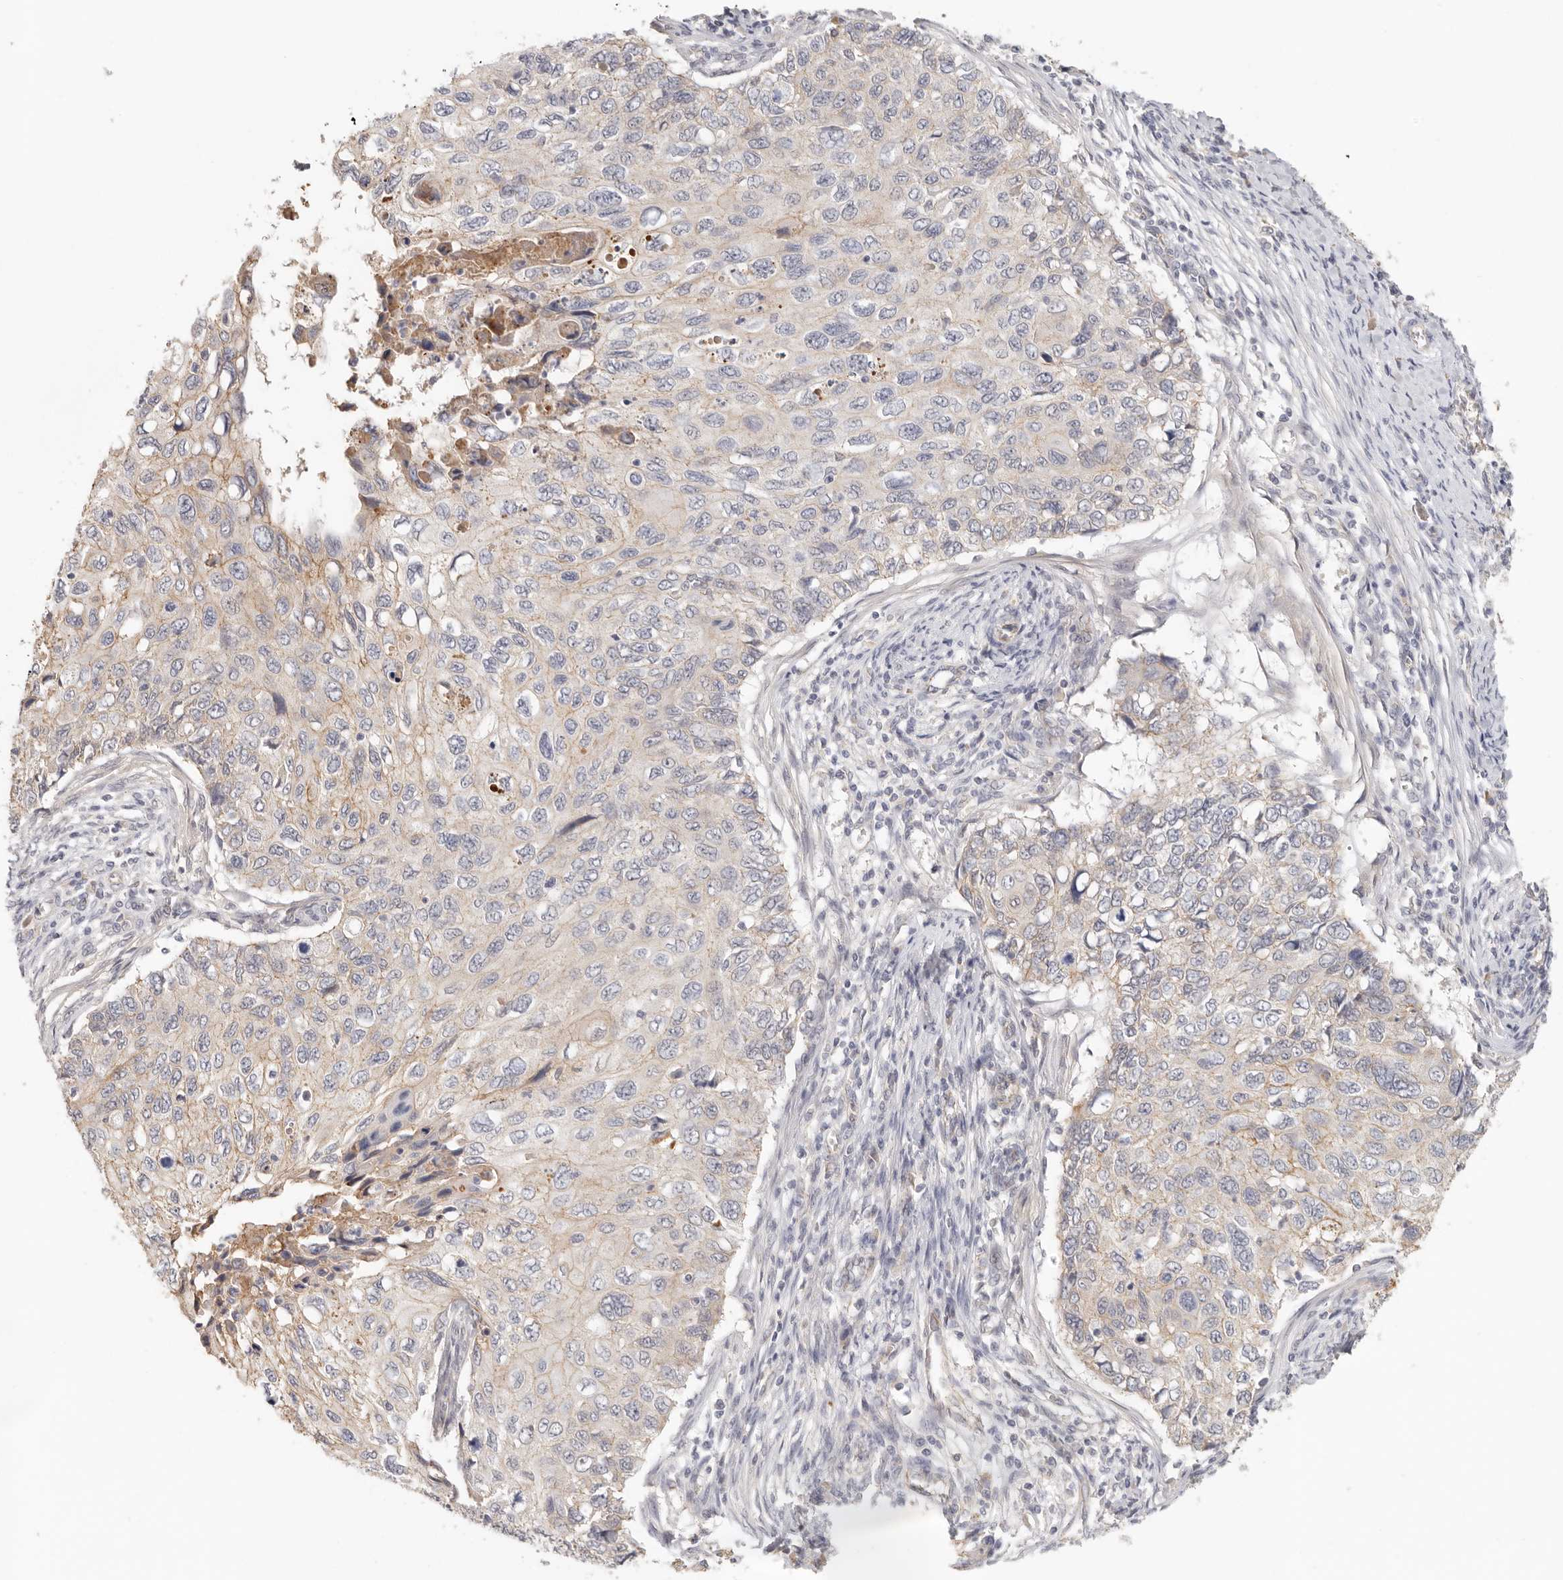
{"staining": {"intensity": "weak", "quantity": "<25%", "location": "cytoplasmic/membranous"}, "tissue": "cervical cancer", "cell_type": "Tumor cells", "image_type": "cancer", "snomed": [{"axis": "morphology", "description": "Squamous cell carcinoma, NOS"}, {"axis": "topography", "description": "Cervix"}], "caption": "This is an immunohistochemistry (IHC) histopathology image of human cervical cancer. There is no expression in tumor cells.", "gene": "ANXA9", "patient": {"sex": "female", "age": 70}}